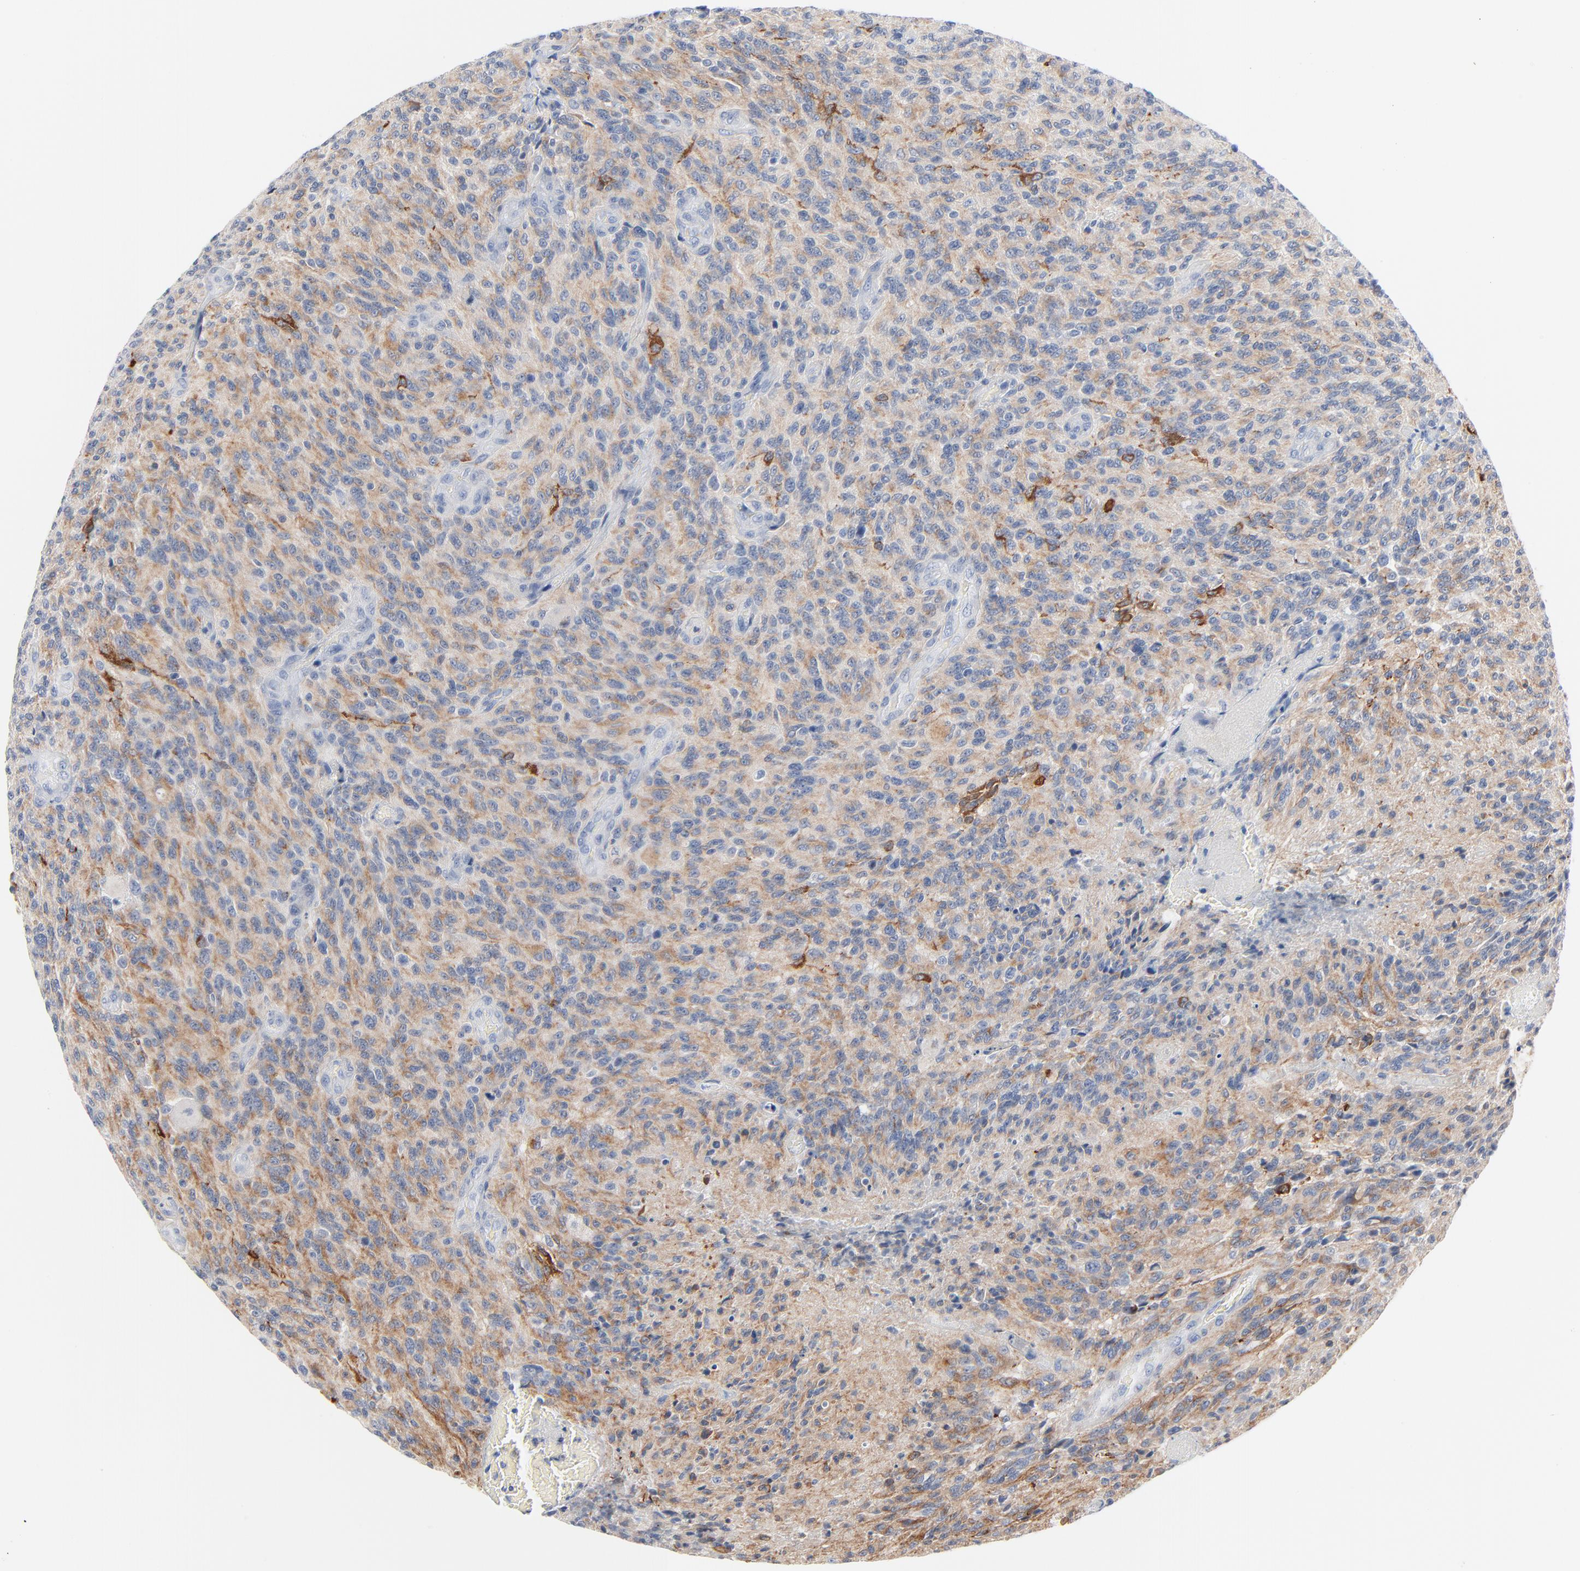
{"staining": {"intensity": "moderate", "quantity": ">75%", "location": "cytoplasmic/membranous"}, "tissue": "glioma", "cell_type": "Tumor cells", "image_type": "cancer", "snomed": [{"axis": "morphology", "description": "Normal tissue, NOS"}, {"axis": "morphology", "description": "Glioma, malignant, High grade"}, {"axis": "topography", "description": "Cerebral cortex"}], "caption": "Immunohistochemistry of malignant glioma (high-grade) reveals medium levels of moderate cytoplasmic/membranous expression in about >75% of tumor cells. (DAB (3,3'-diaminobenzidine) IHC with brightfield microscopy, high magnification).", "gene": "IFT43", "patient": {"sex": "male", "age": 56}}